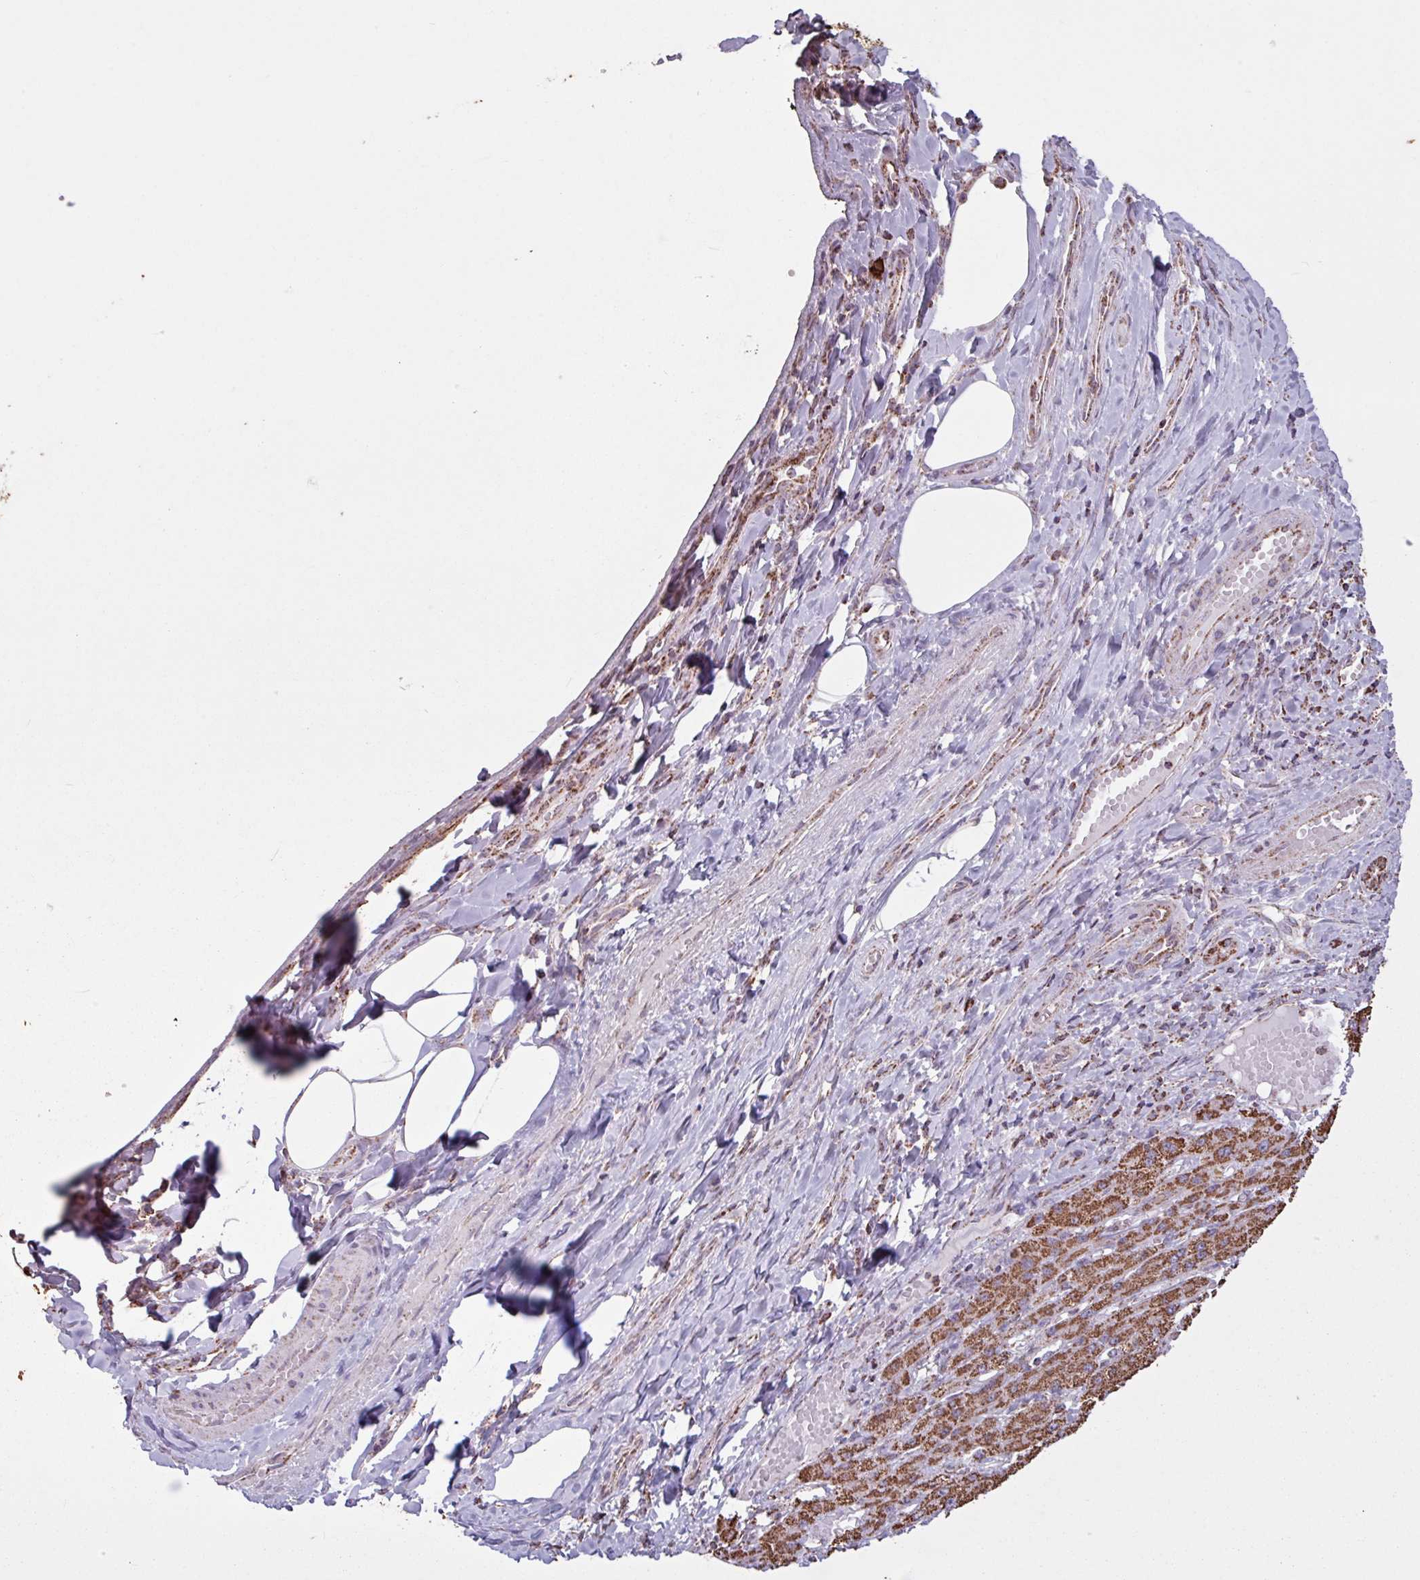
{"staining": {"intensity": "strong", "quantity": ">75%", "location": "cytoplasmic/membranous"}, "tissue": "liver cancer", "cell_type": "Tumor cells", "image_type": "cancer", "snomed": [{"axis": "morphology", "description": "Cholangiocarcinoma"}, {"axis": "topography", "description": "Liver"}], "caption": "Human cholangiocarcinoma (liver) stained with a brown dye exhibits strong cytoplasmic/membranous positive positivity in approximately >75% of tumor cells.", "gene": "ALG8", "patient": {"sex": "male", "age": 59}}